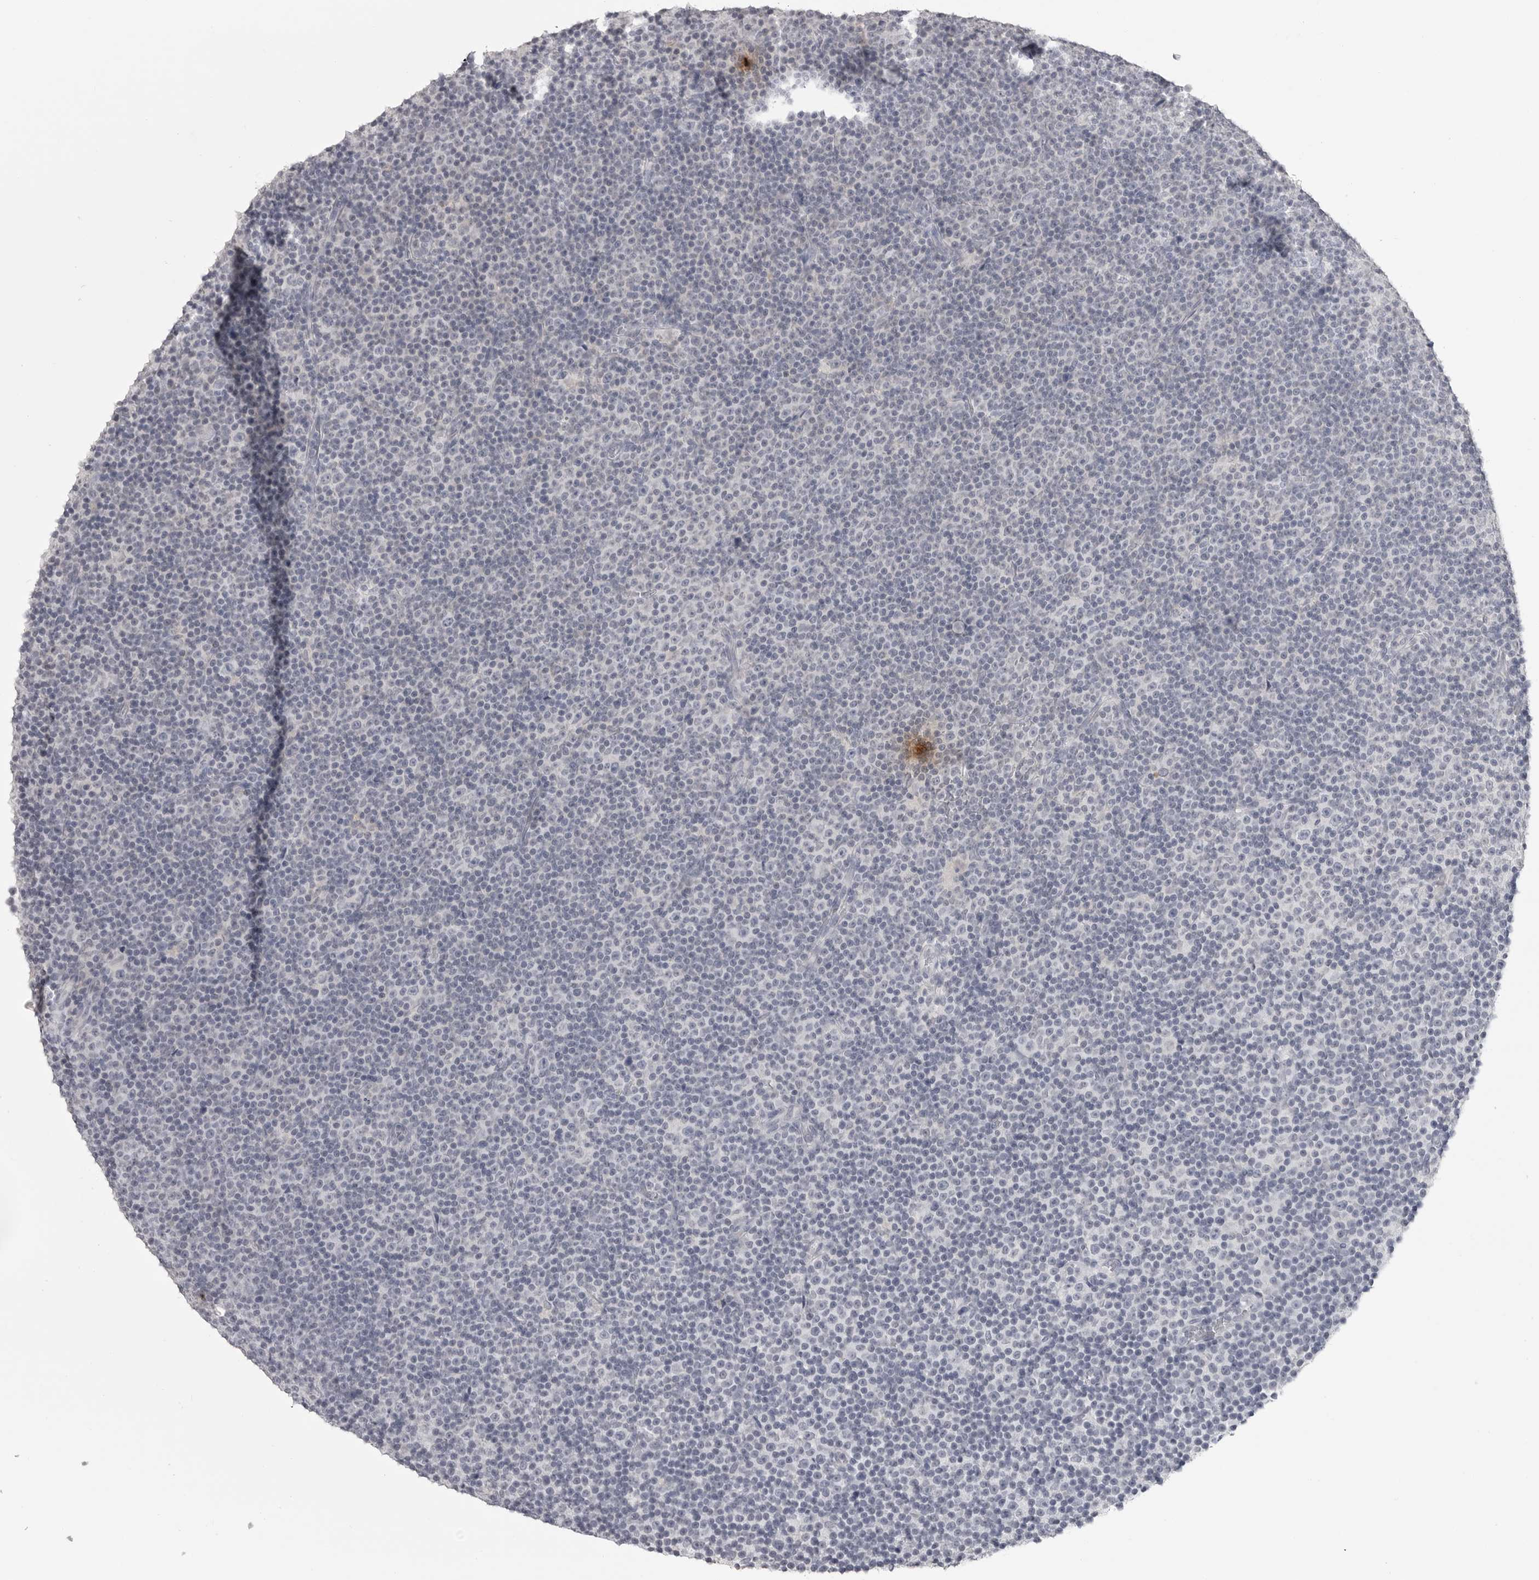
{"staining": {"intensity": "negative", "quantity": "none", "location": "none"}, "tissue": "lymphoma", "cell_type": "Tumor cells", "image_type": "cancer", "snomed": [{"axis": "morphology", "description": "Malignant lymphoma, non-Hodgkin's type, Low grade"}, {"axis": "topography", "description": "Lymph node"}], "caption": "Tumor cells are negative for protein expression in human lymphoma.", "gene": "PRSS1", "patient": {"sex": "female", "age": 67}}